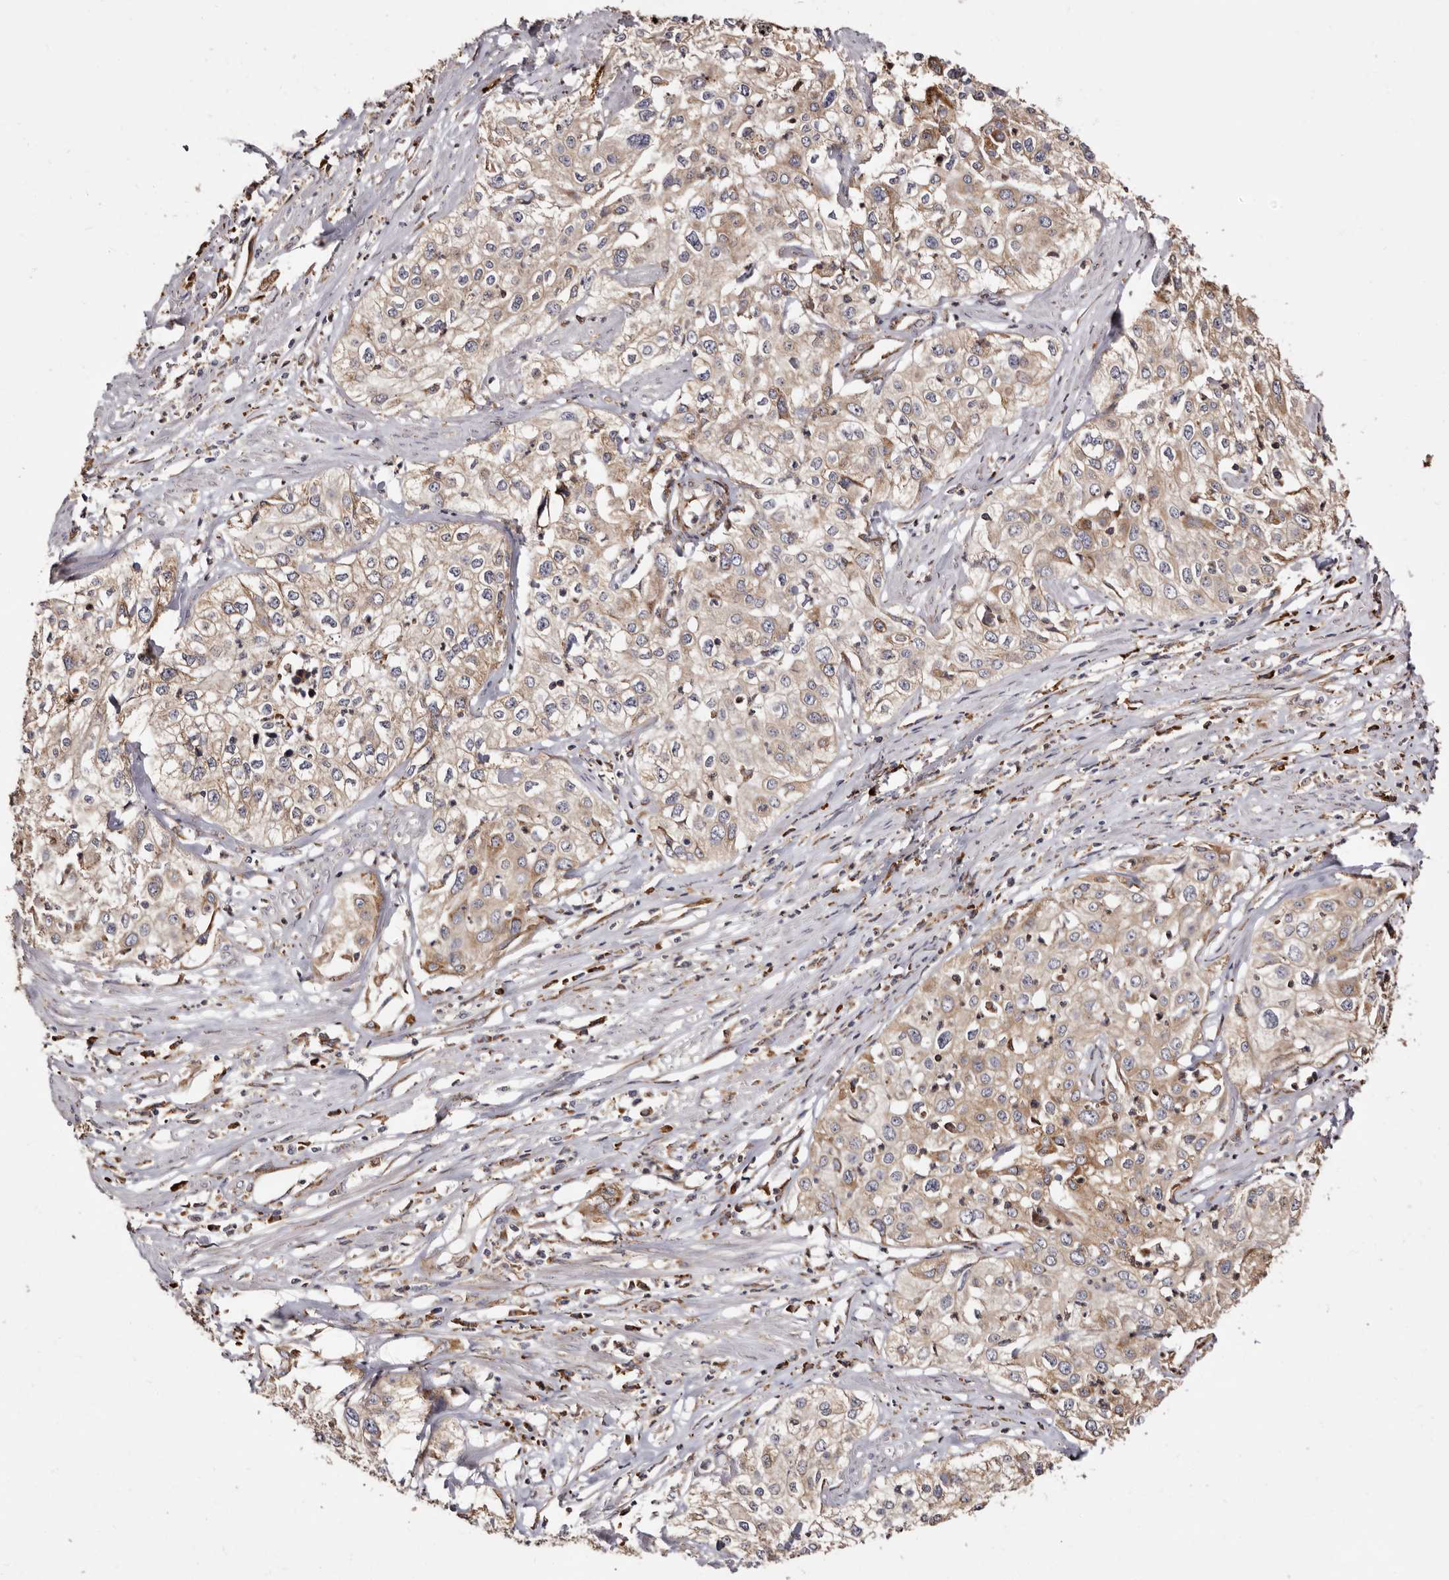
{"staining": {"intensity": "moderate", "quantity": ">75%", "location": "cytoplasmic/membranous"}, "tissue": "cervical cancer", "cell_type": "Tumor cells", "image_type": "cancer", "snomed": [{"axis": "morphology", "description": "Squamous cell carcinoma, NOS"}, {"axis": "topography", "description": "Cervix"}], "caption": "Immunohistochemistry of cervical cancer (squamous cell carcinoma) exhibits medium levels of moderate cytoplasmic/membranous expression in approximately >75% of tumor cells.", "gene": "ACBD6", "patient": {"sex": "female", "age": 31}}